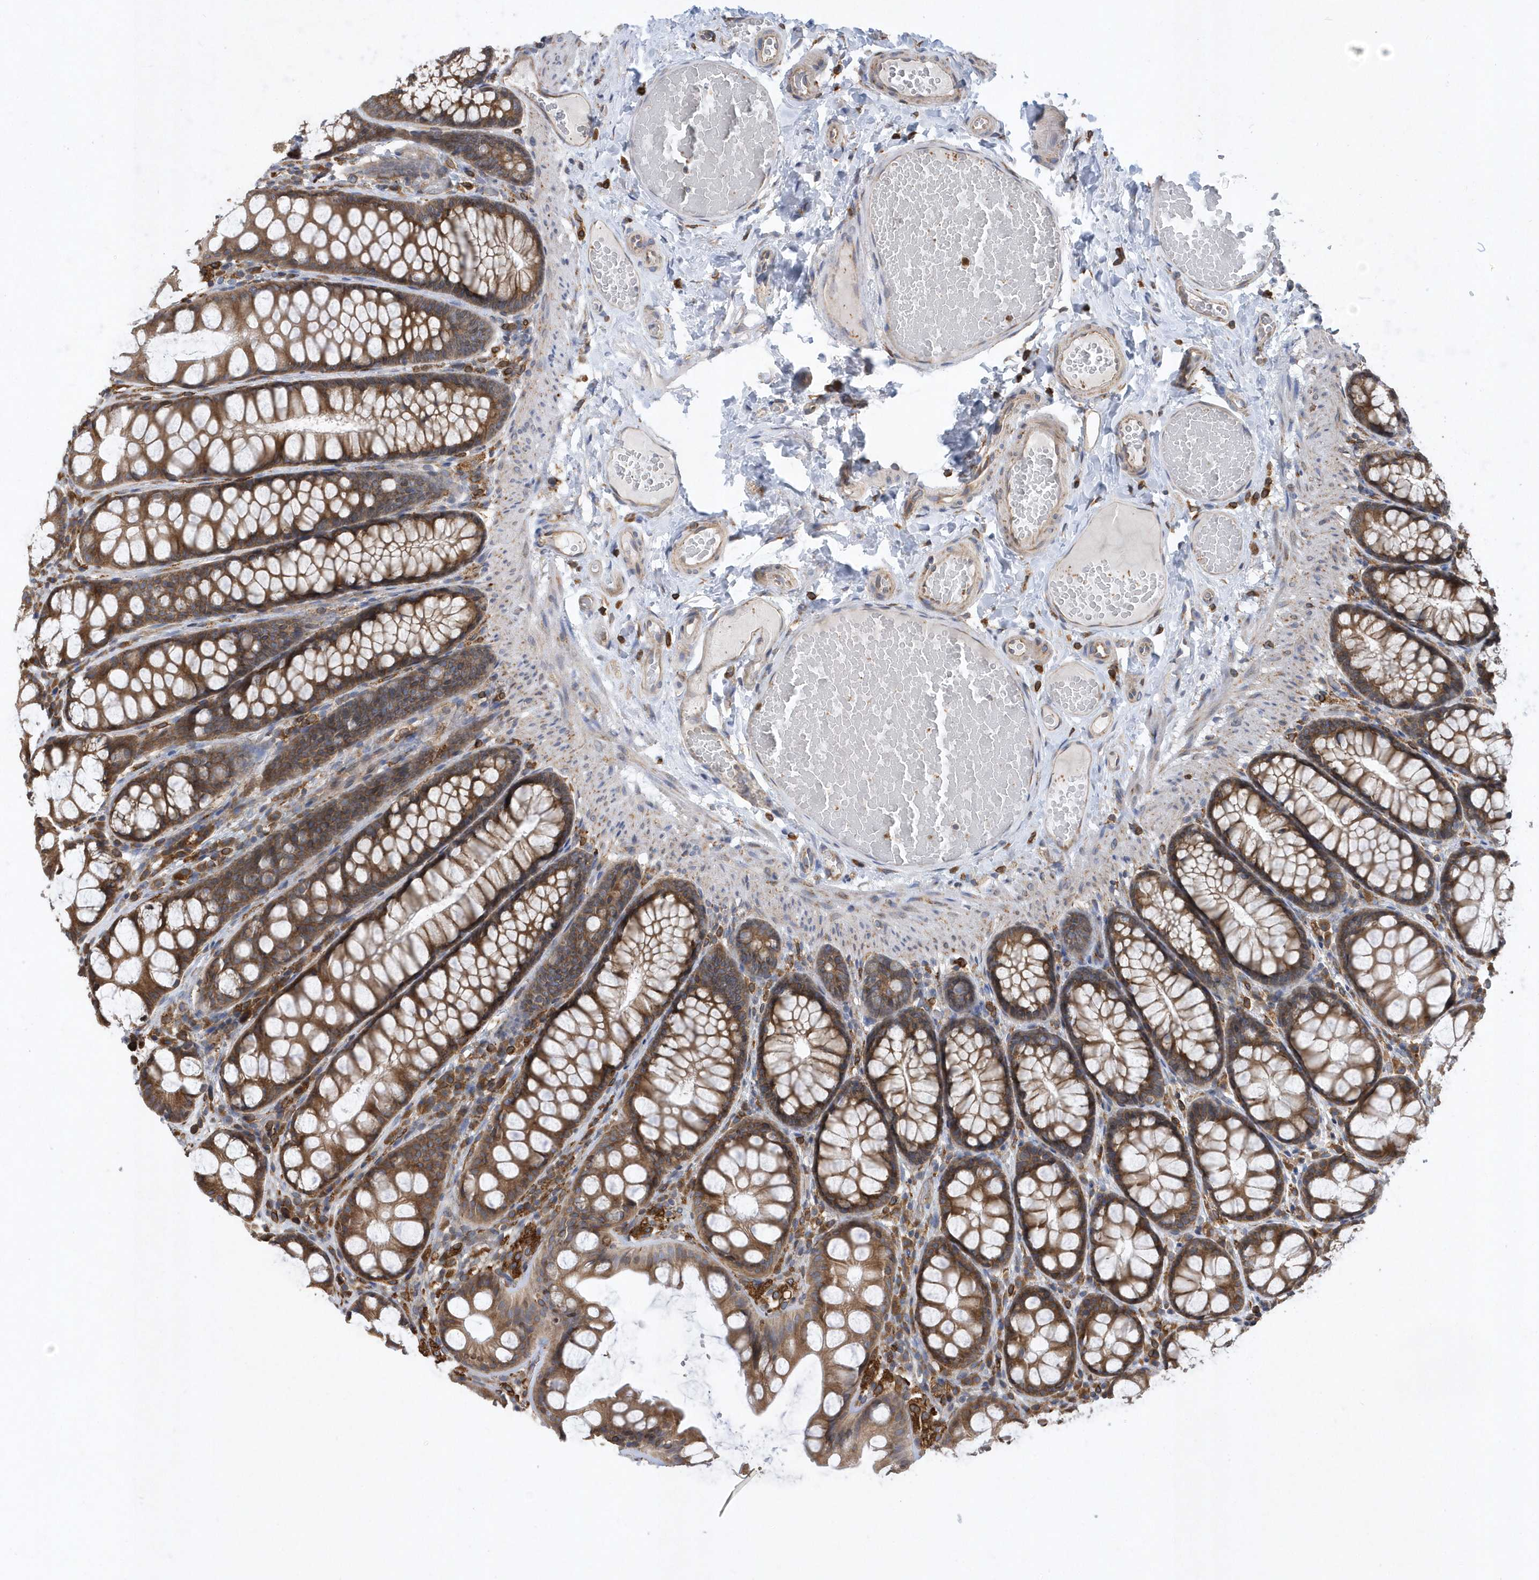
{"staining": {"intensity": "weak", "quantity": ">75%", "location": "cytoplasmic/membranous"}, "tissue": "colon", "cell_type": "Endothelial cells", "image_type": "normal", "snomed": [{"axis": "morphology", "description": "Normal tissue, NOS"}, {"axis": "topography", "description": "Colon"}], "caption": "This is an image of immunohistochemistry (IHC) staining of normal colon, which shows weak staining in the cytoplasmic/membranous of endothelial cells.", "gene": "VAMP7", "patient": {"sex": "male", "age": 47}}